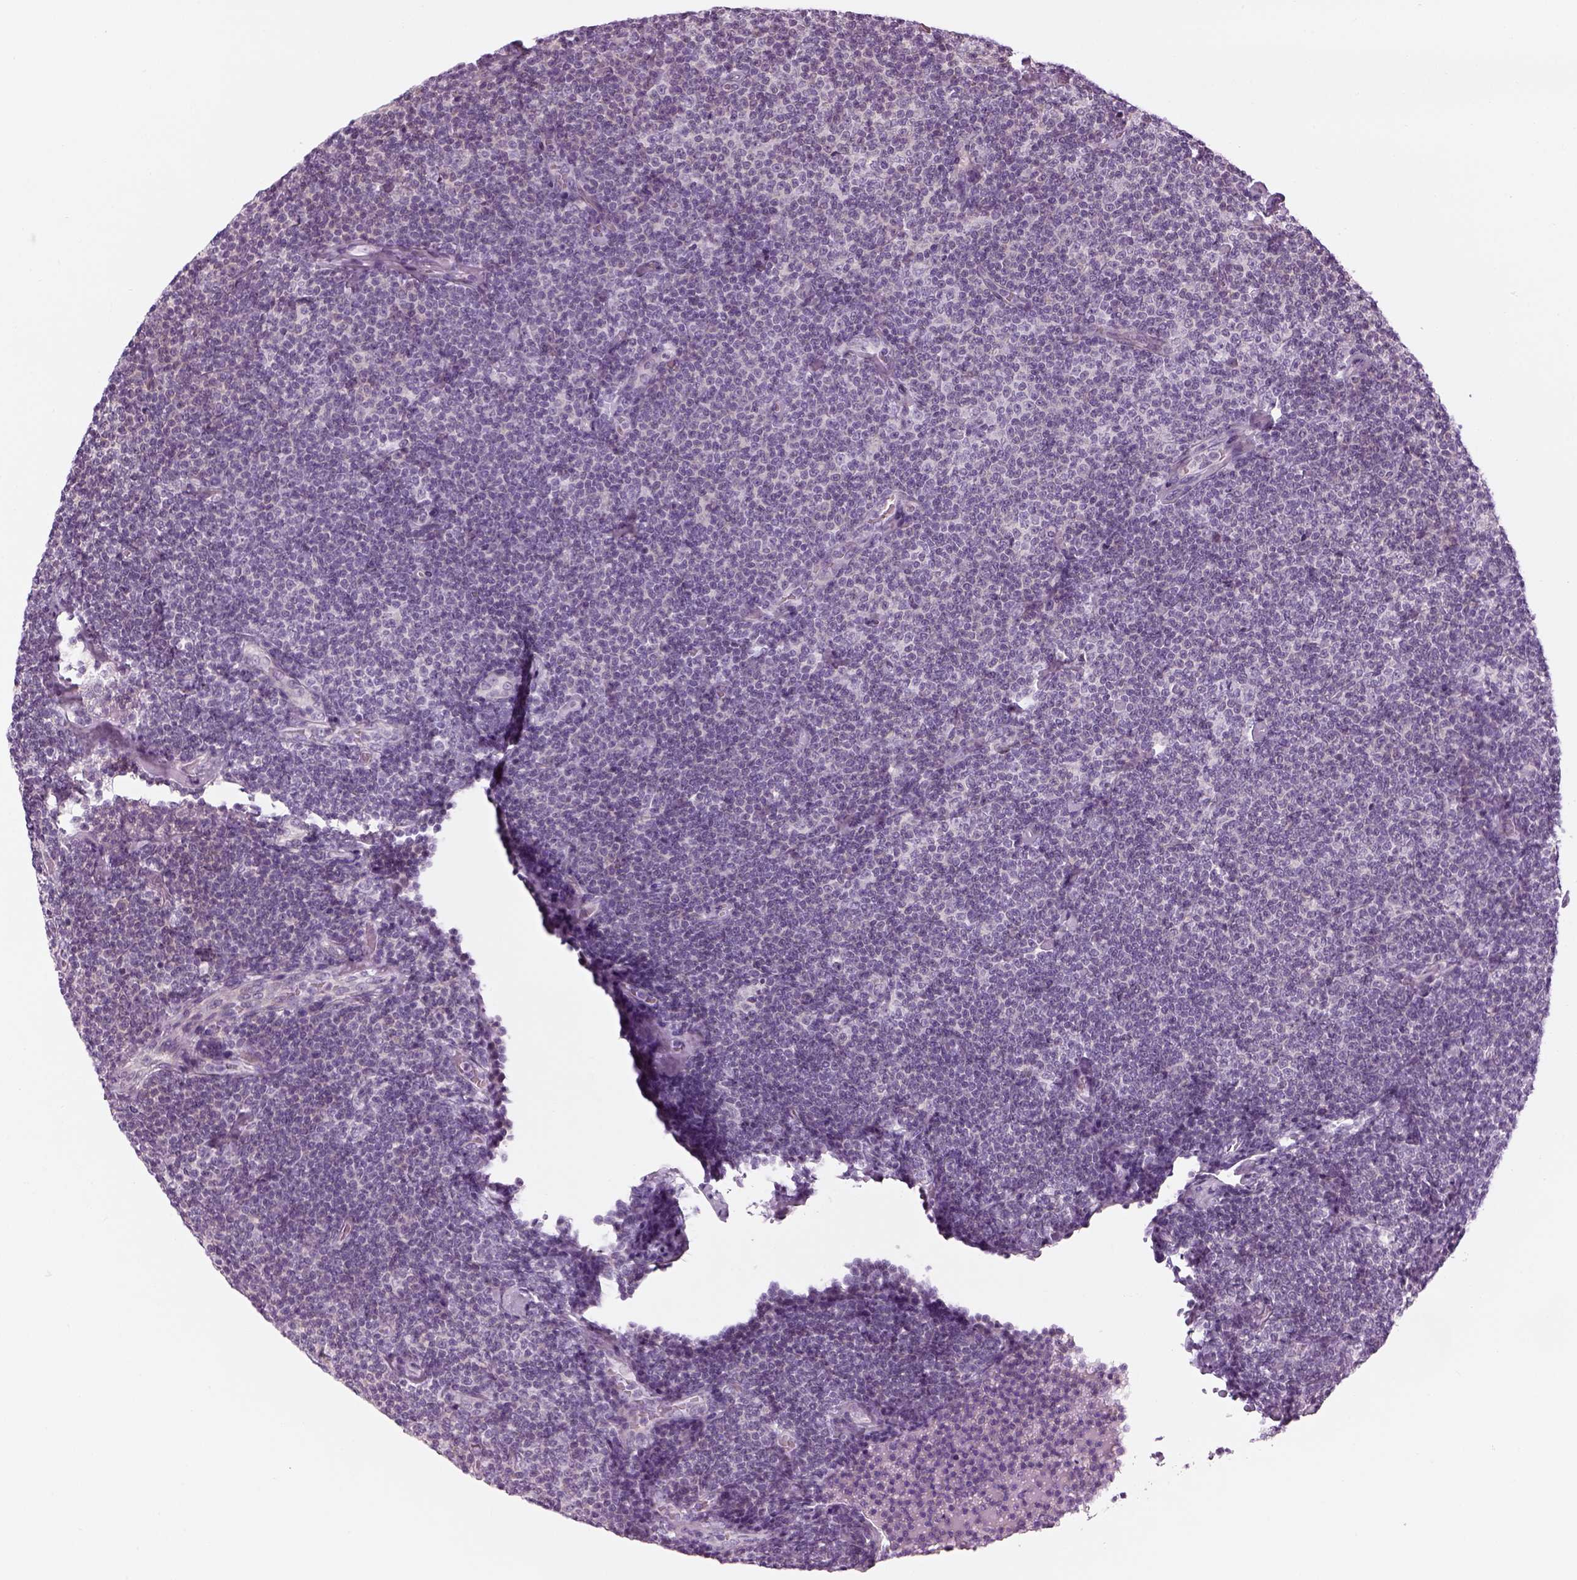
{"staining": {"intensity": "negative", "quantity": "none", "location": "none"}, "tissue": "lymphoma", "cell_type": "Tumor cells", "image_type": "cancer", "snomed": [{"axis": "morphology", "description": "Malignant lymphoma, non-Hodgkin's type, Low grade"}, {"axis": "topography", "description": "Lymph node"}], "caption": "High magnification brightfield microscopy of malignant lymphoma, non-Hodgkin's type (low-grade) stained with DAB (brown) and counterstained with hematoxylin (blue): tumor cells show no significant staining.", "gene": "LRRIQ3", "patient": {"sex": "male", "age": 81}}